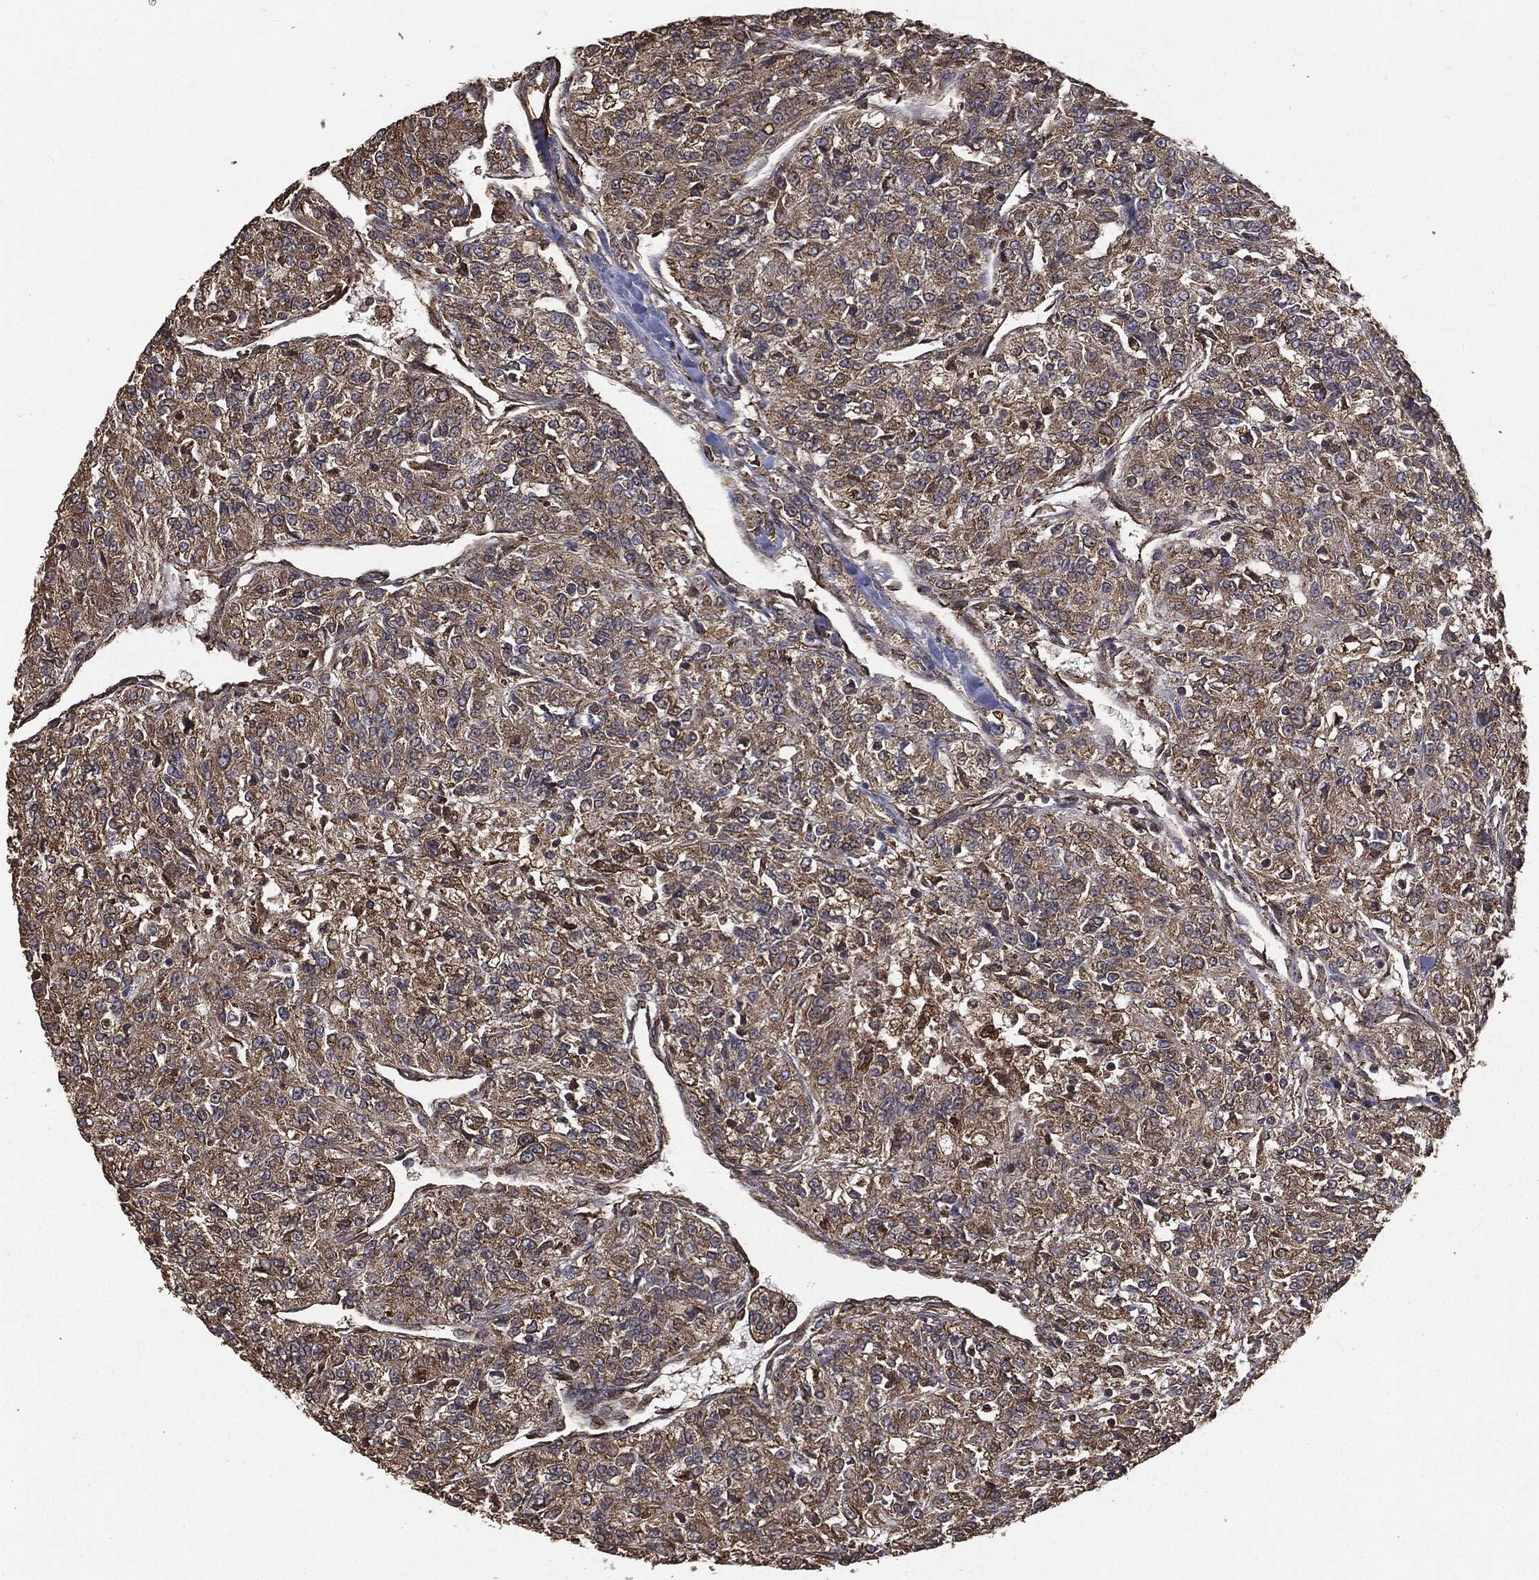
{"staining": {"intensity": "weak", "quantity": ">75%", "location": "cytoplasmic/membranous"}, "tissue": "renal cancer", "cell_type": "Tumor cells", "image_type": "cancer", "snomed": [{"axis": "morphology", "description": "Adenocarcinoma, NOS"}, {"axis": "topography", "description": "Kidney"}], "caption": "DAB immunohistochemical staining of renal cancer (adenocarcinoma) shows weak cytoplasmic/membranous protein staining in about >75% of tumor cells.", "gene": "MTOR", "patient": {"sex": "female", "age": 63}}